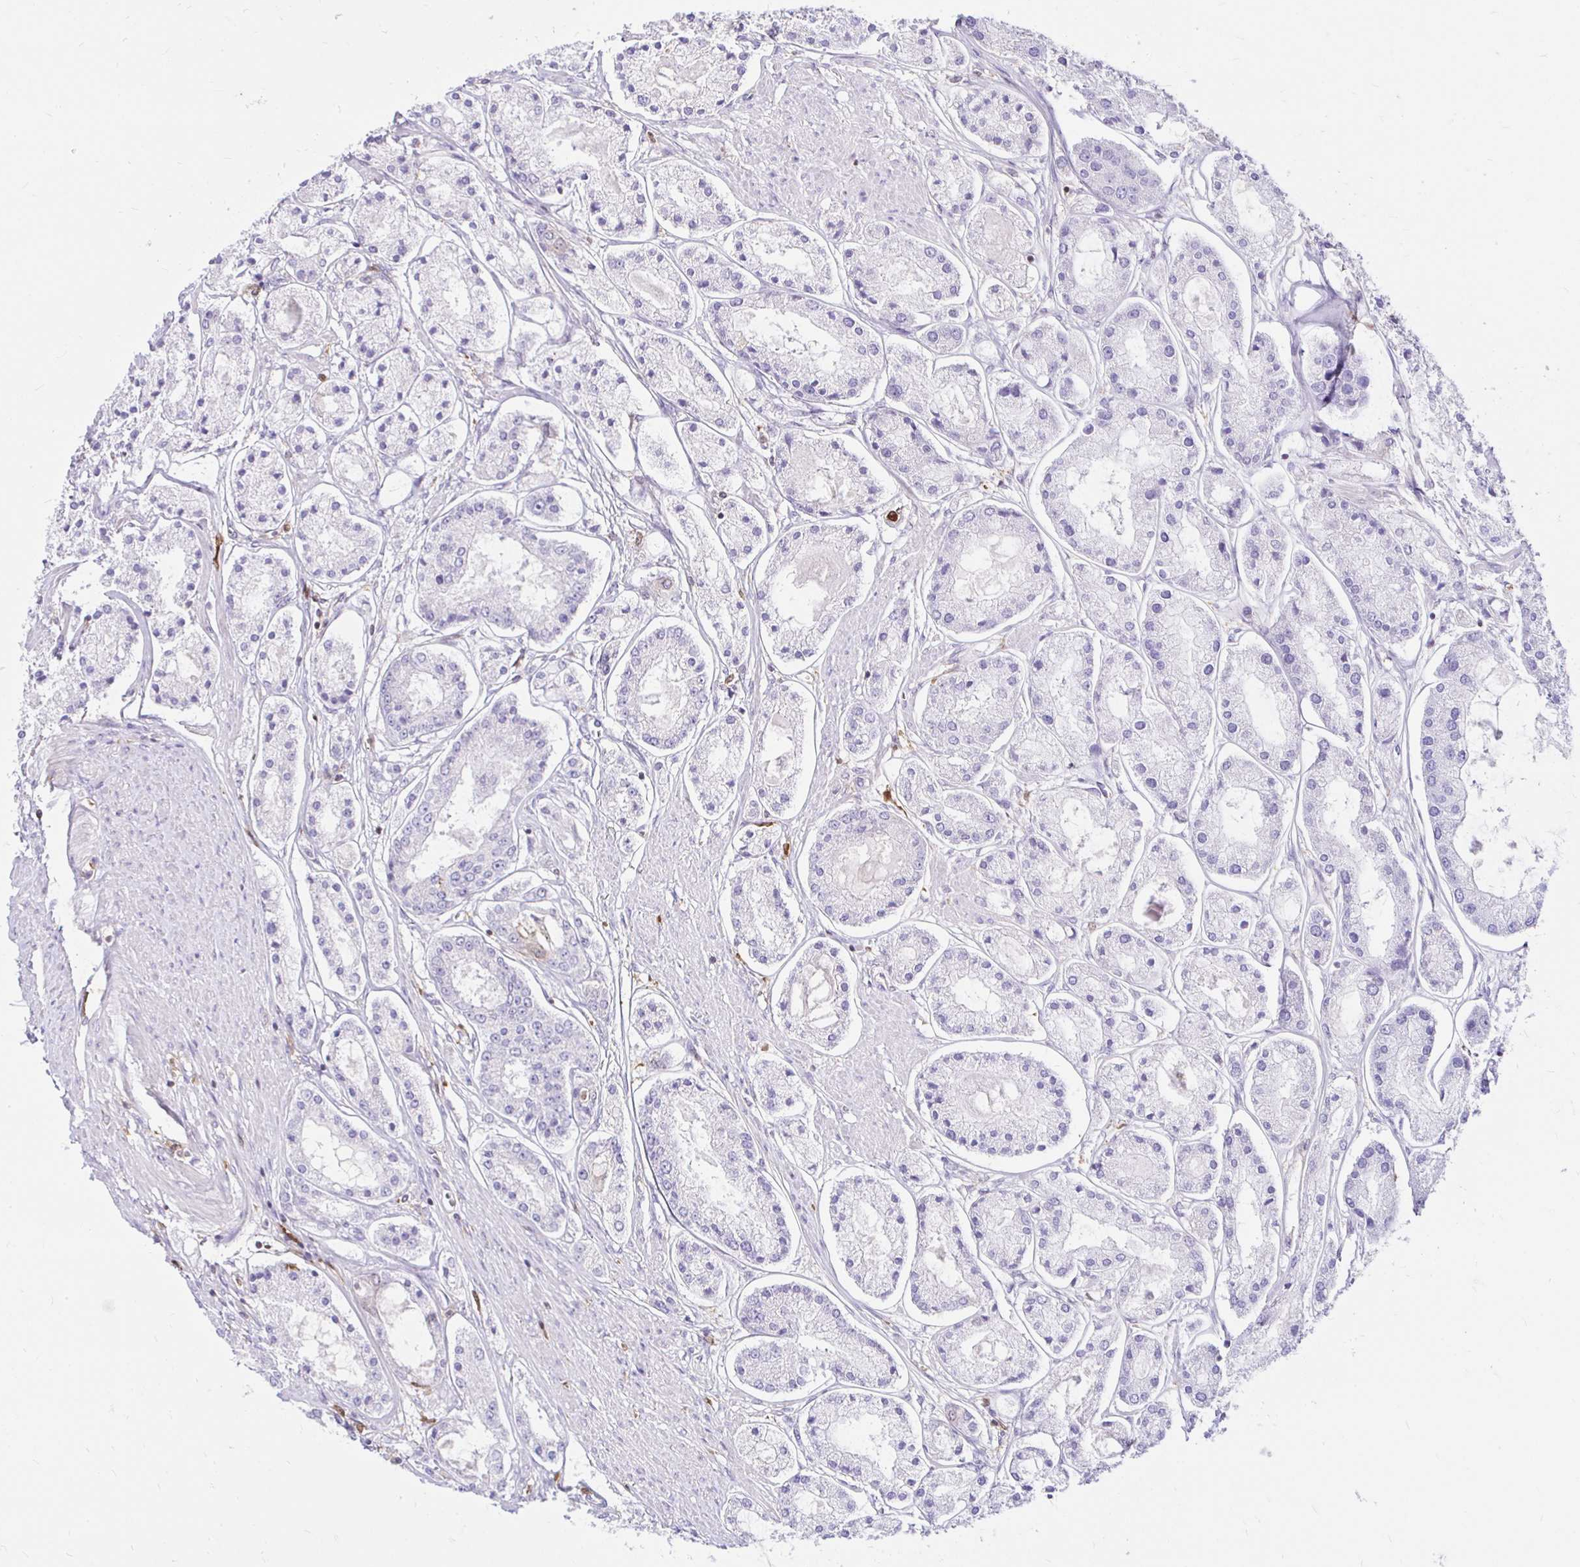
{"staining": {"intensity": "negative", "quantity": "none", "location": "none"}, "tissue": "prostate cancer", "cell_type": "Tumor cells", "image_type": "cancer", "snomed": [{"axis": "morphology", "description": "Adenocarcinoma, High grade"}, {"axis": "topography", "description": "Prostate"}], "caption": "A high-resolution photomicrograph shows immunohistochemistry staining of high-grade adenocarcinoma (prostate), which shows no significant positivity in tumor cells.", "gene": "PYCARD", "patient": {"sex": "male", "age": 66}}